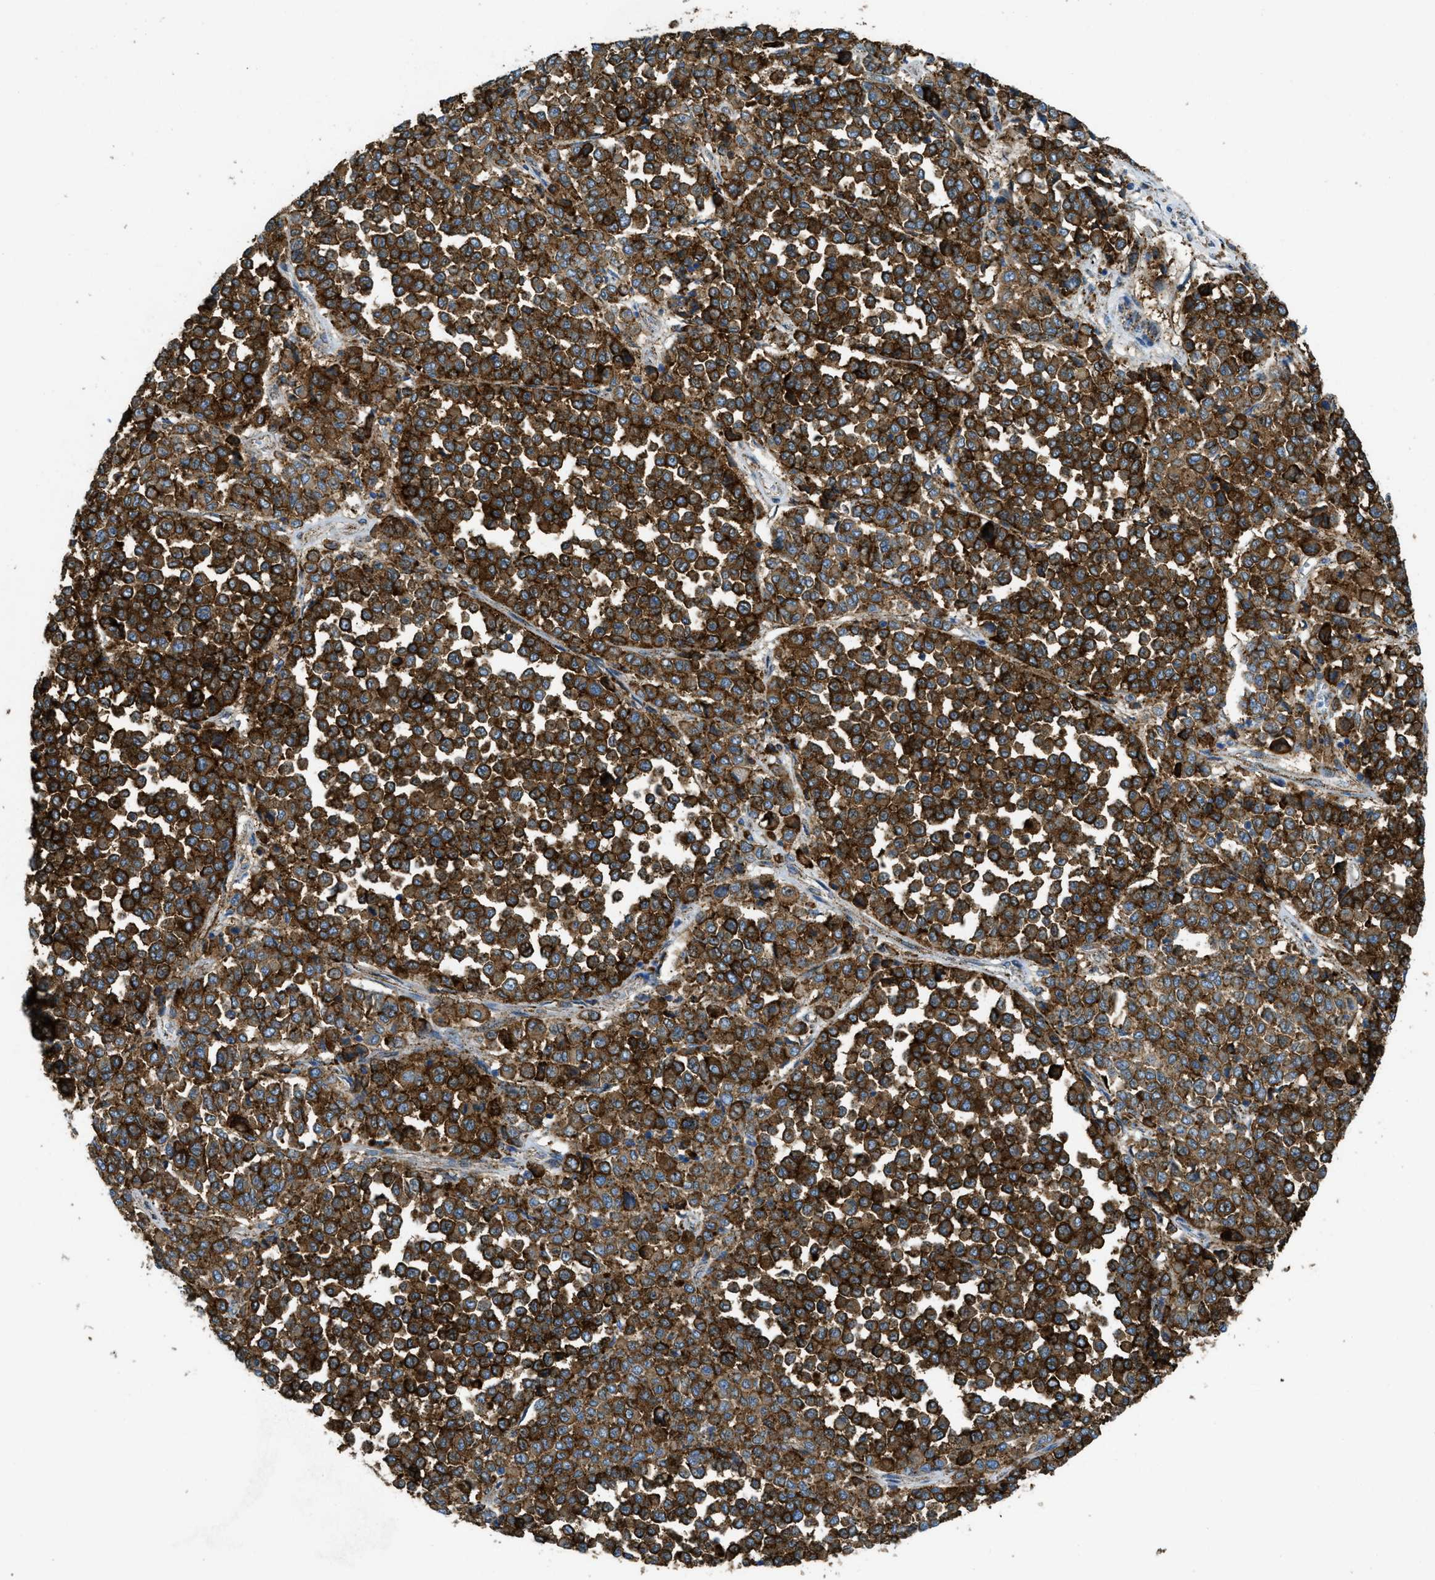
{"staining": {"intensity": "strong", "quantity": ">75%", "location": "cytoplasmic/membranous"}, "tissue": "melanoma", "cell_type": "Tumor cells", "image_type": "cancer", "snomed": [{"axis": "morphology", "description": "Malignant melanoma, Metastatic site"}, {"axis": "topography", "description": "Pancreas"}], "caption": "Strong cytoplasmic/membranous positivity for a protein is appreciated in about >75% of tumor cells of malignant melanoma (metastatic site) using IHC.", "gene": "SCARB2", "patient": {"sex": "female", "age": 30}}